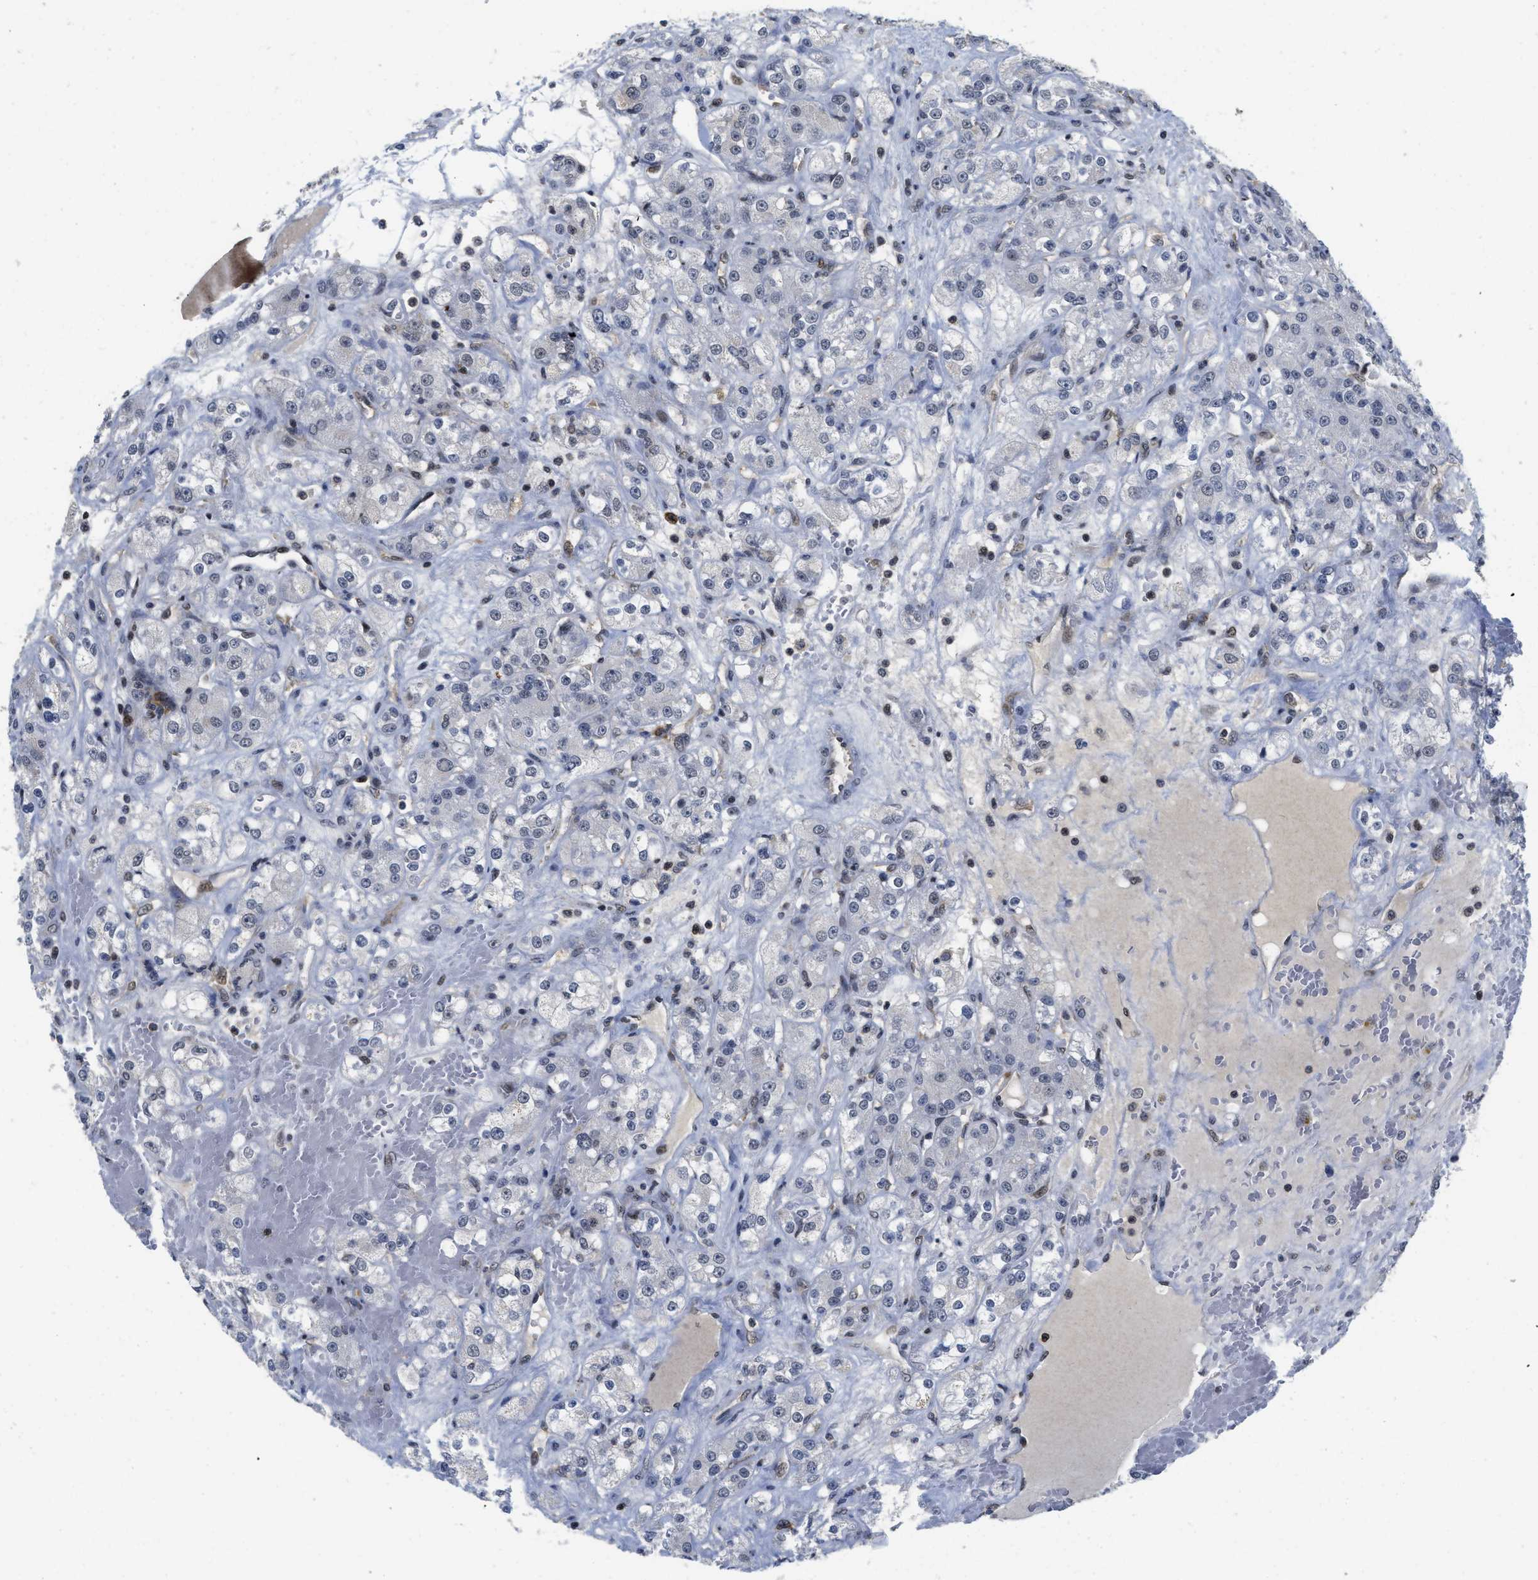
{"staining": {"intensity": "negative", "quantity": "none", "location": "none"}, "tissue": "renal cancer", "cell_type": "Tumor cells", "image_type": "cancer", "snomed": [{"axis": "morphology", "description": "Normal tissue, NOS"}, {"axis": "morphology", "description": "Adenocarcinoma, NOS"}, {"axis": "topography", "description": "Kidney"}], "caption": "This is an IHC histopathology image of renal cancer (adenocarcinoma). There is no positivity in tumor cells.", "gene": "HIF1A", "patient": {"sex": "male", "age": 61}}